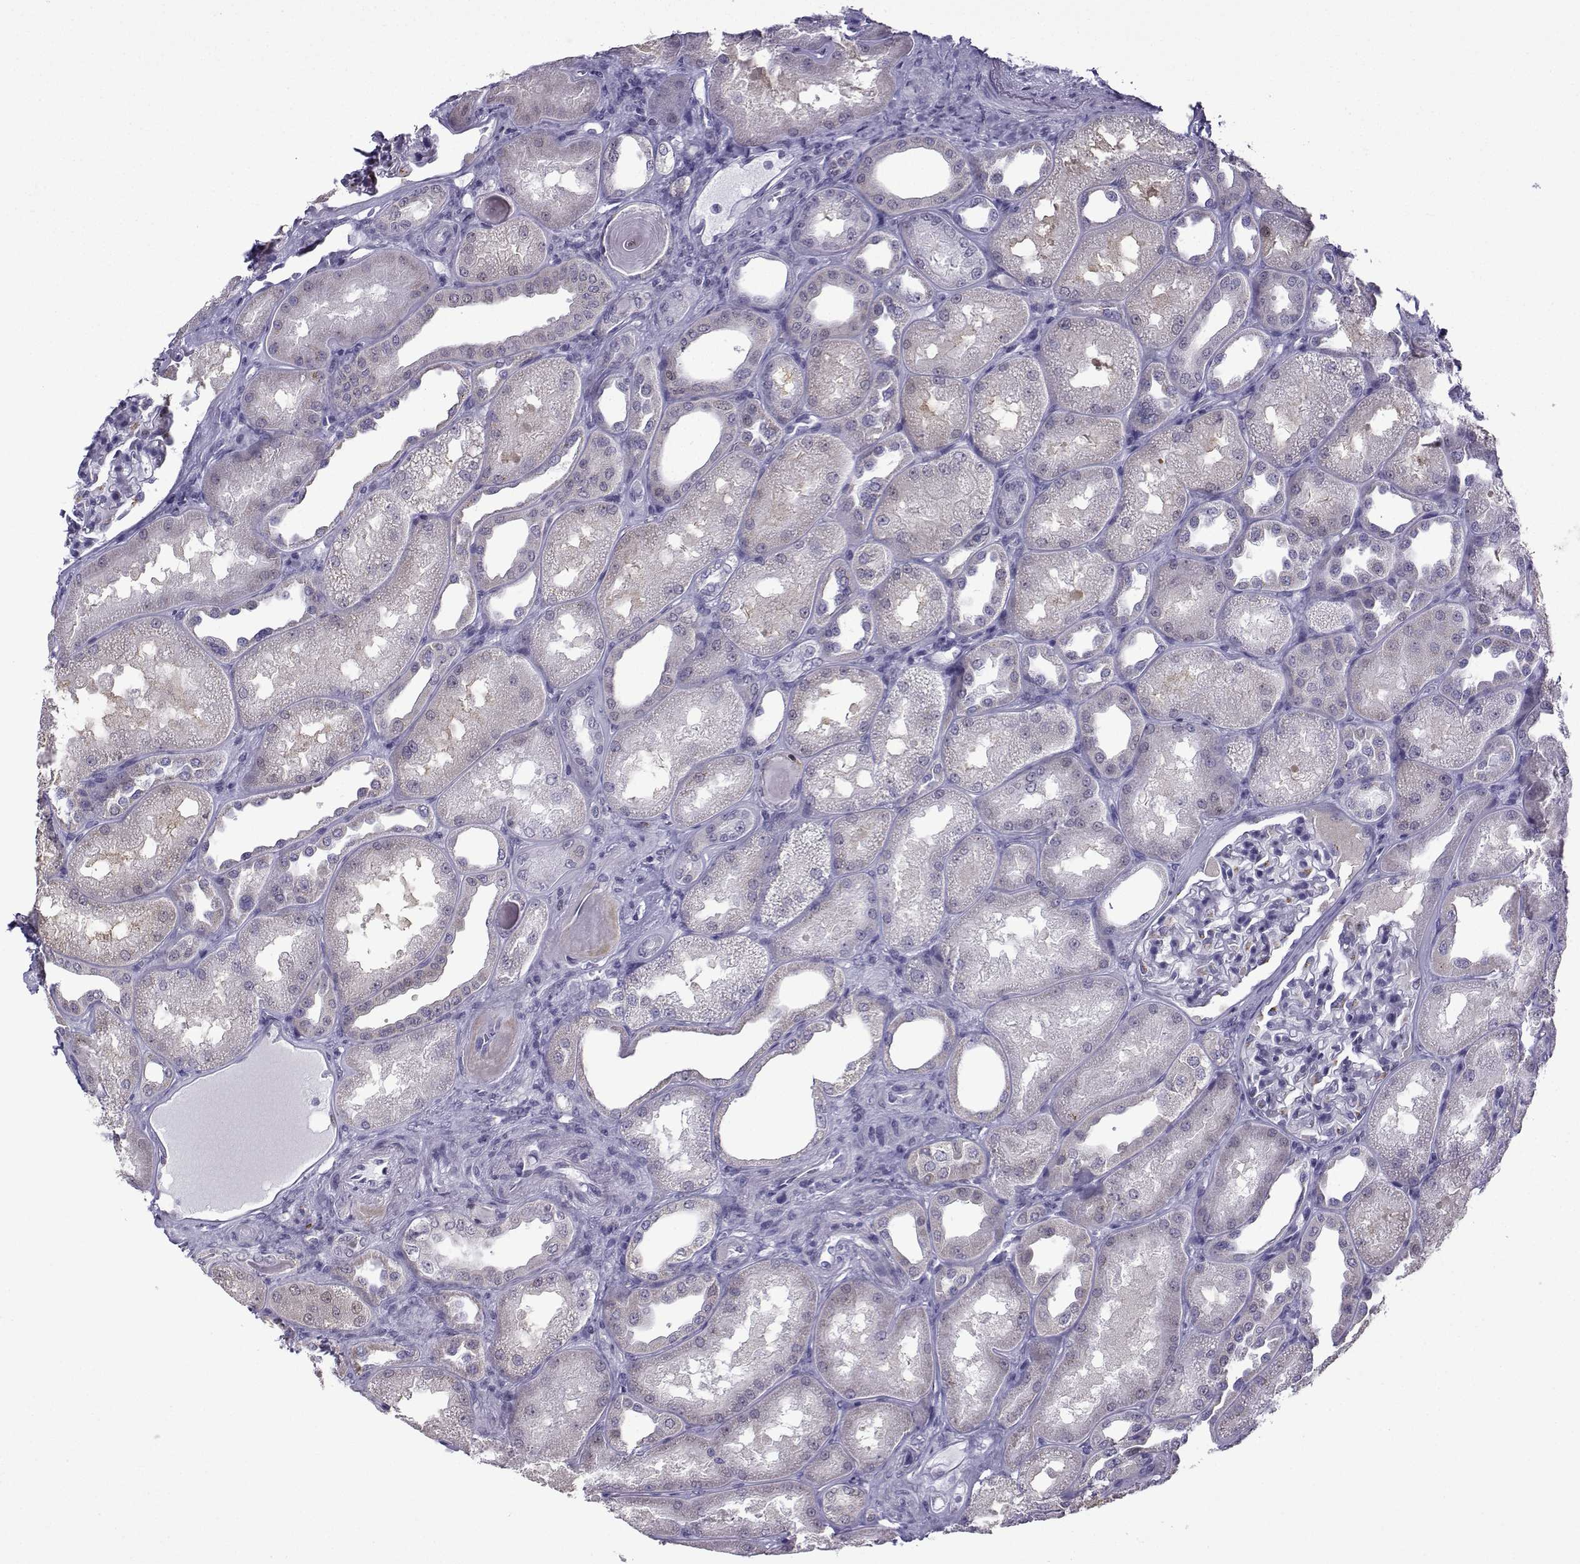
{"staining": {"intensity": "moderate", "quantity": "<25%", "location": "cytoplasmic/membranous"}, "tissue": "kidney", "cell_type": "Cells in glomeruli", "image_type": "normal", "snomed": [{"axis": "morphology", "description": "Normal tissue, NOS"}, {"axis": "topography", "description": "Kidney"}], "caption": "Protein expression by IHC reveals moderate cytoplasmic/membranous staining in approximately <25% of cells in glomeruli in benign kidney.", "gene": "HTR7", "patient": {"sex": "male", "age": 61}}